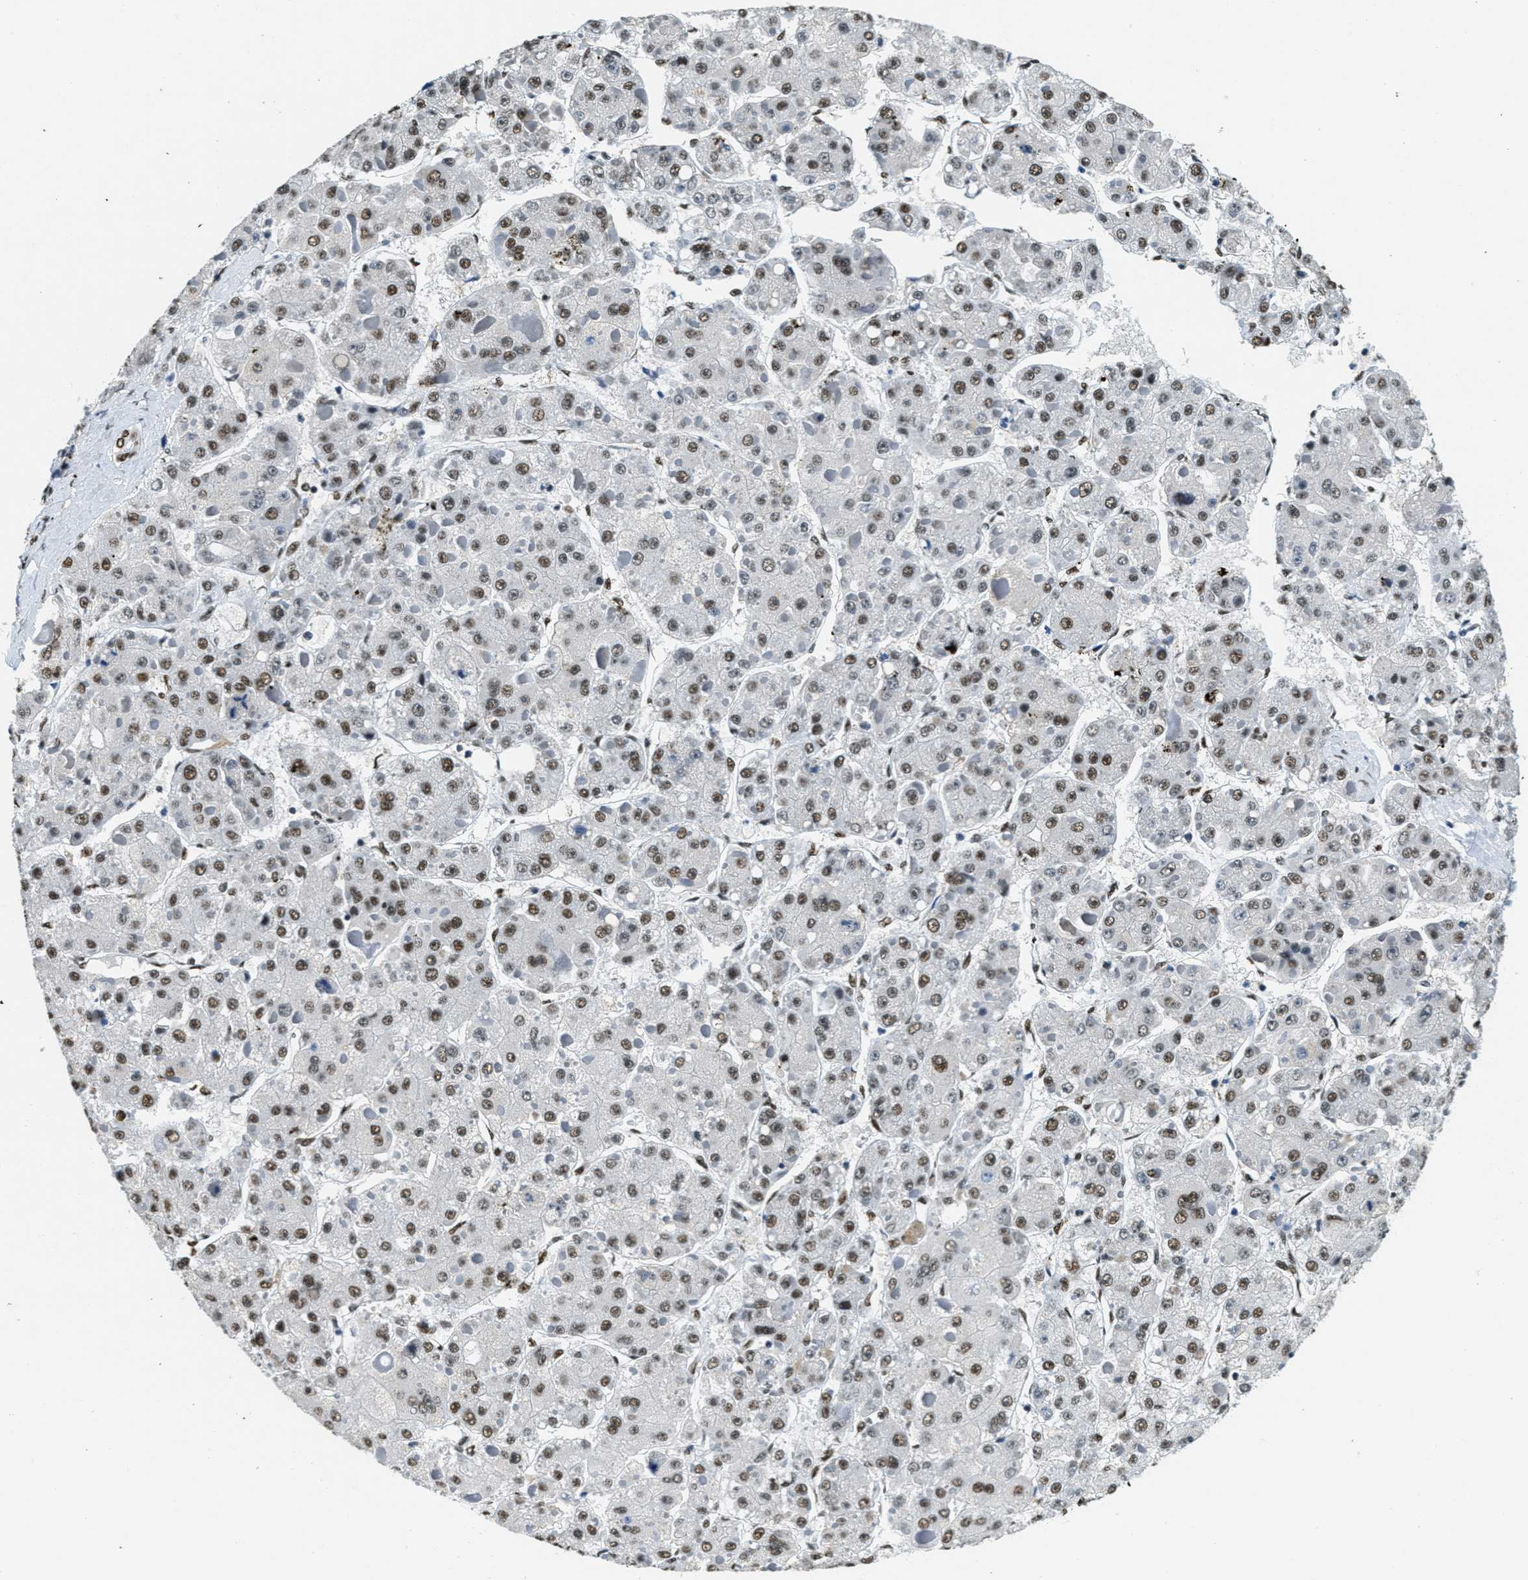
{"staining": {"intensity": "moderate", "quantity": ">75%", "location": "nuclear"}, "tissue": "liver cancer", "cell_type": "Tumor cells", "image_type": "cancer", "snomed": [{"axis": "morphology", "description": "Carcinoma, Hepatocellular, NOS"}, {"axis": "topography", "description": "Liver"}], "caption": "This image shows IHC staining of human liver cancer, with medium moderate nuclear staining in approximately >75% of tumor cells.", "gene": "SSB", "patient": {"sex": "female", "age": 73}}